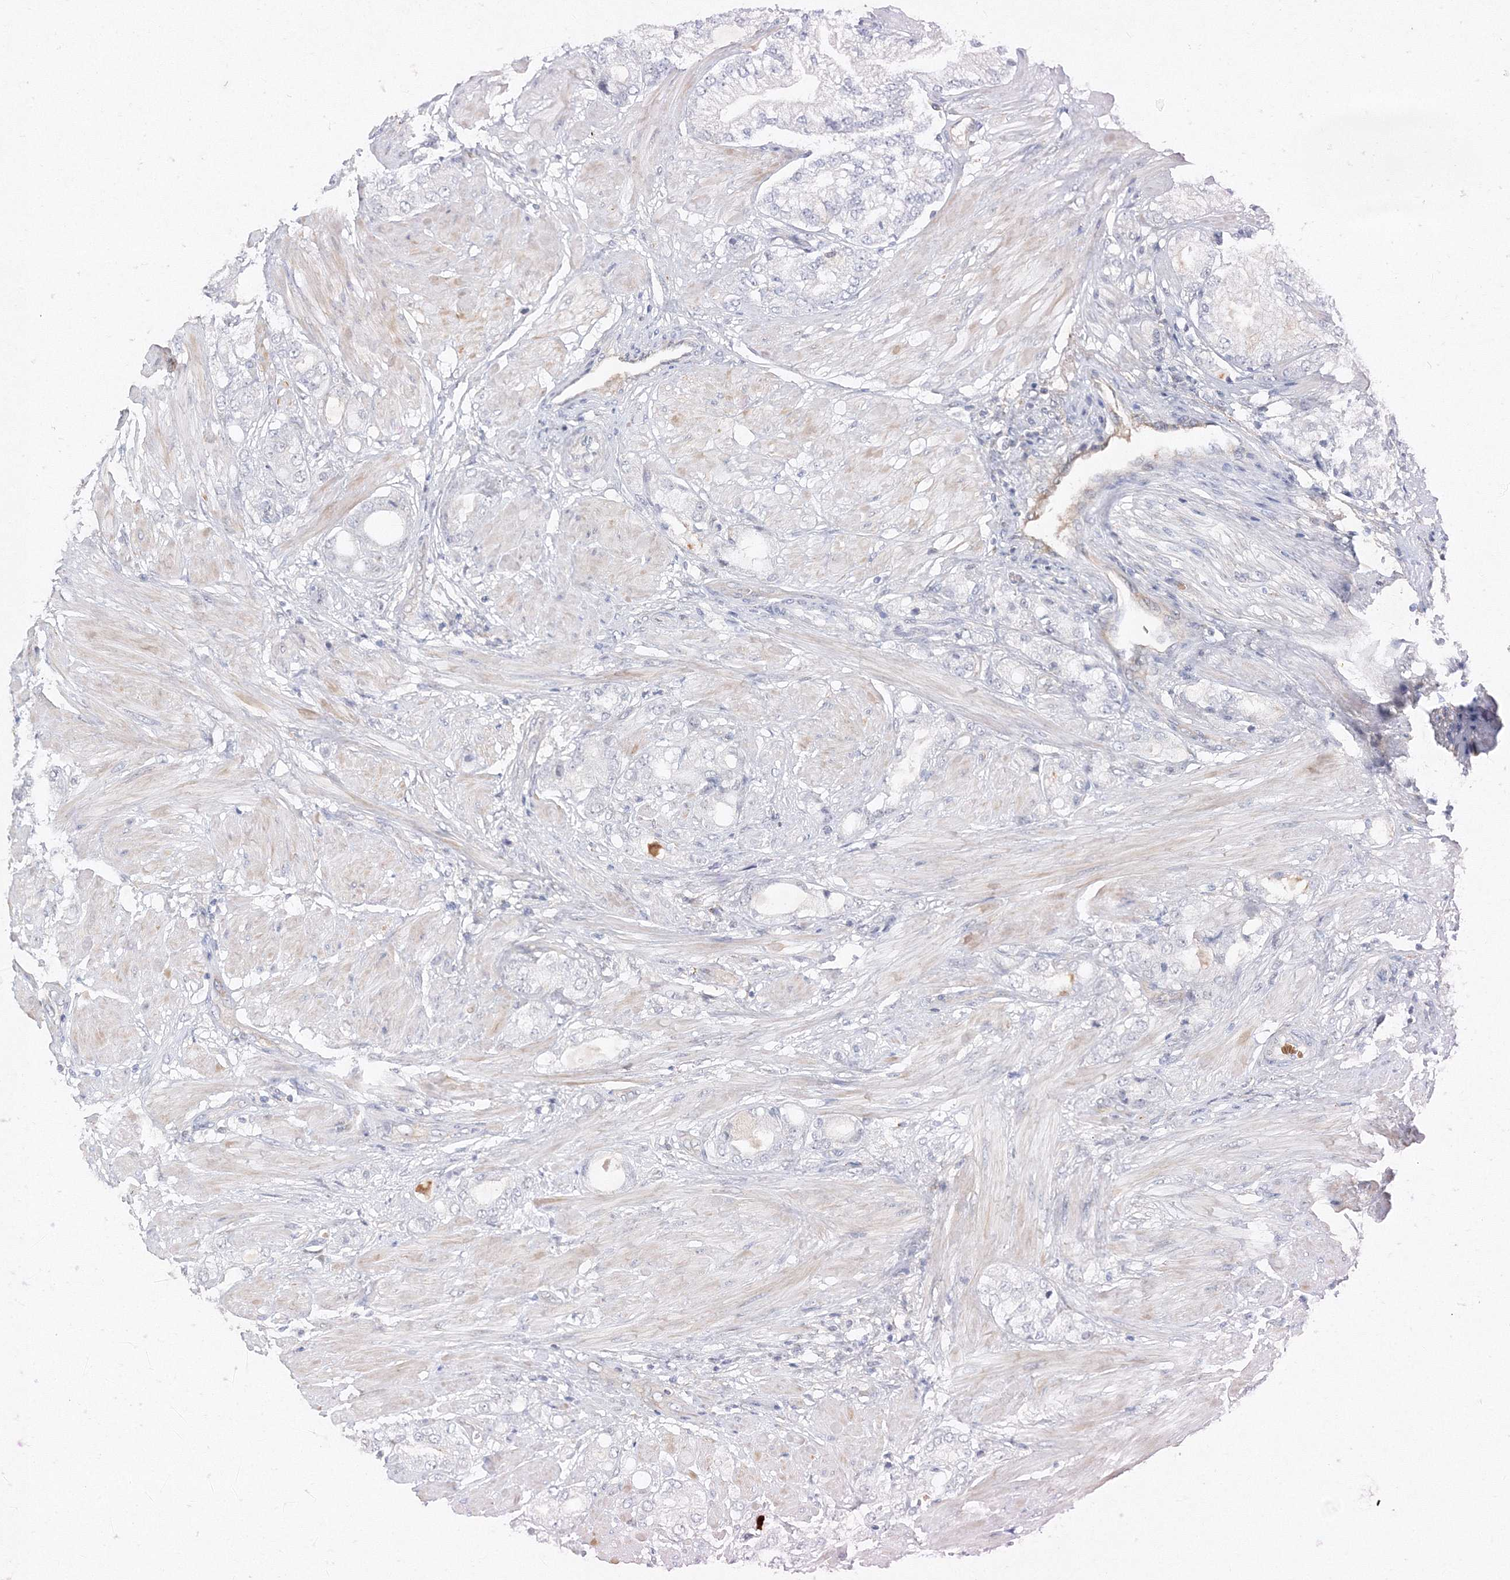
{"staining": {"intensity": "negative", "quantity": "none", "location": "none"}, "tissue": "prostate cancer", "cell_type": "Tumor cells", "image_type": "cancer", "snomed": [{"axis": "morphology", "description": "Adenocarcinoma, High grade"}, {"axis": "topography", "description": "Prostate"}], "caption": "Human prostate cancer (adenocarcinoma (high-grade)) stained for a protein using immunohistochemistry (IHC) demonstrates no expression in tumor cells.", "gene": "SH3BP5", "patient": {"sex": "male", "age": 50}}